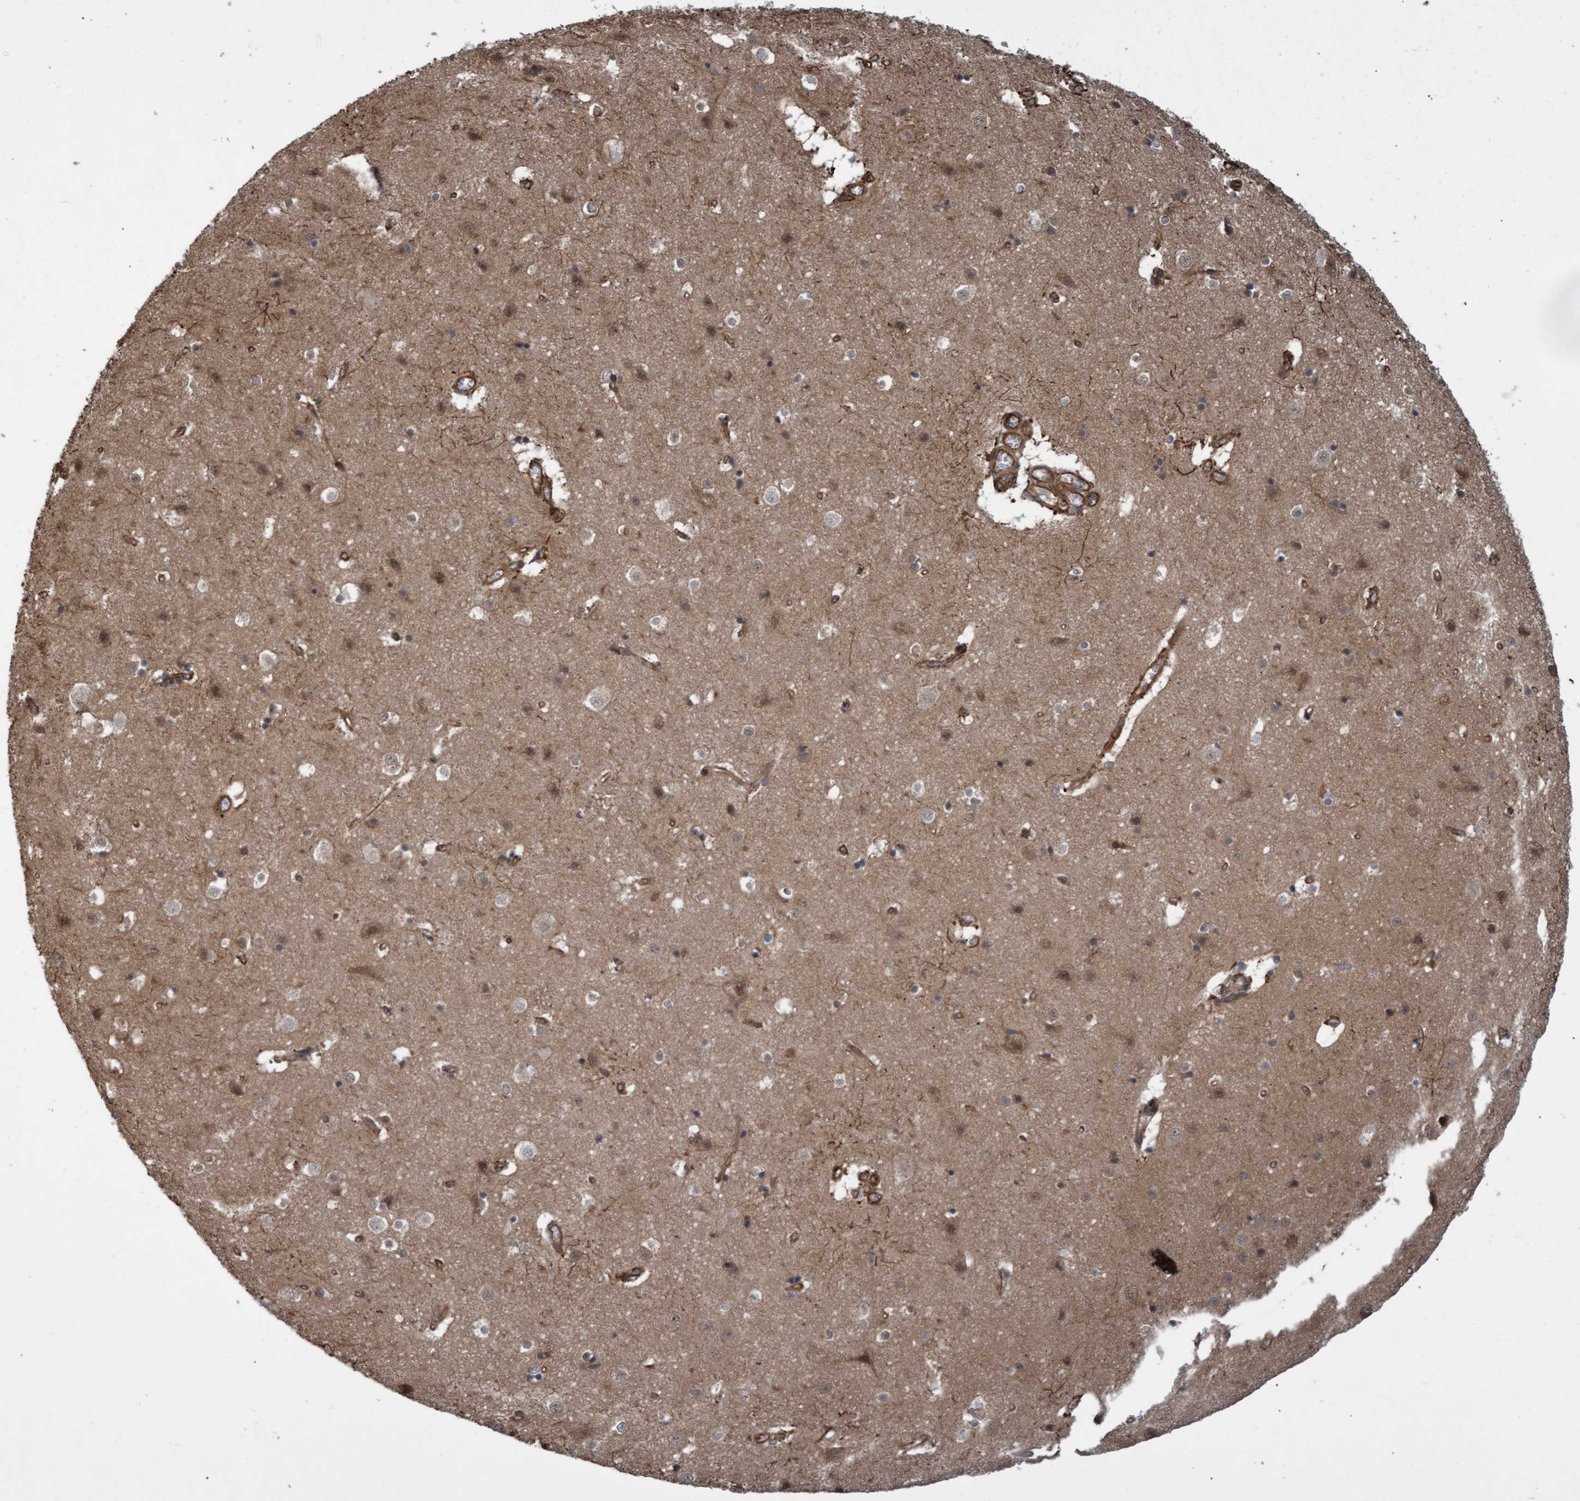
{"staining": {"intensity": "moderate", "quantity": ">75%", "location": "cytoplasmic/membranous"}, "tissue": "cerebral cortex", "cell_type": "Endothelial cells", "image_type": "normal", "snomed": [{"axis": "morphology", "description": "Normal tissue, NOS"}, {"axis": "topography", "description": "Cerebral cortex"}], "caption": "About >75% of endothelial cells in normal human cerebral cortex exhibit moderate cytoplasmic/membranous protein staining as visualized by brown immunohistochemical staining.", "gene": "TNFRSF10B", "patient": {"sex": "male", "age": 54}}